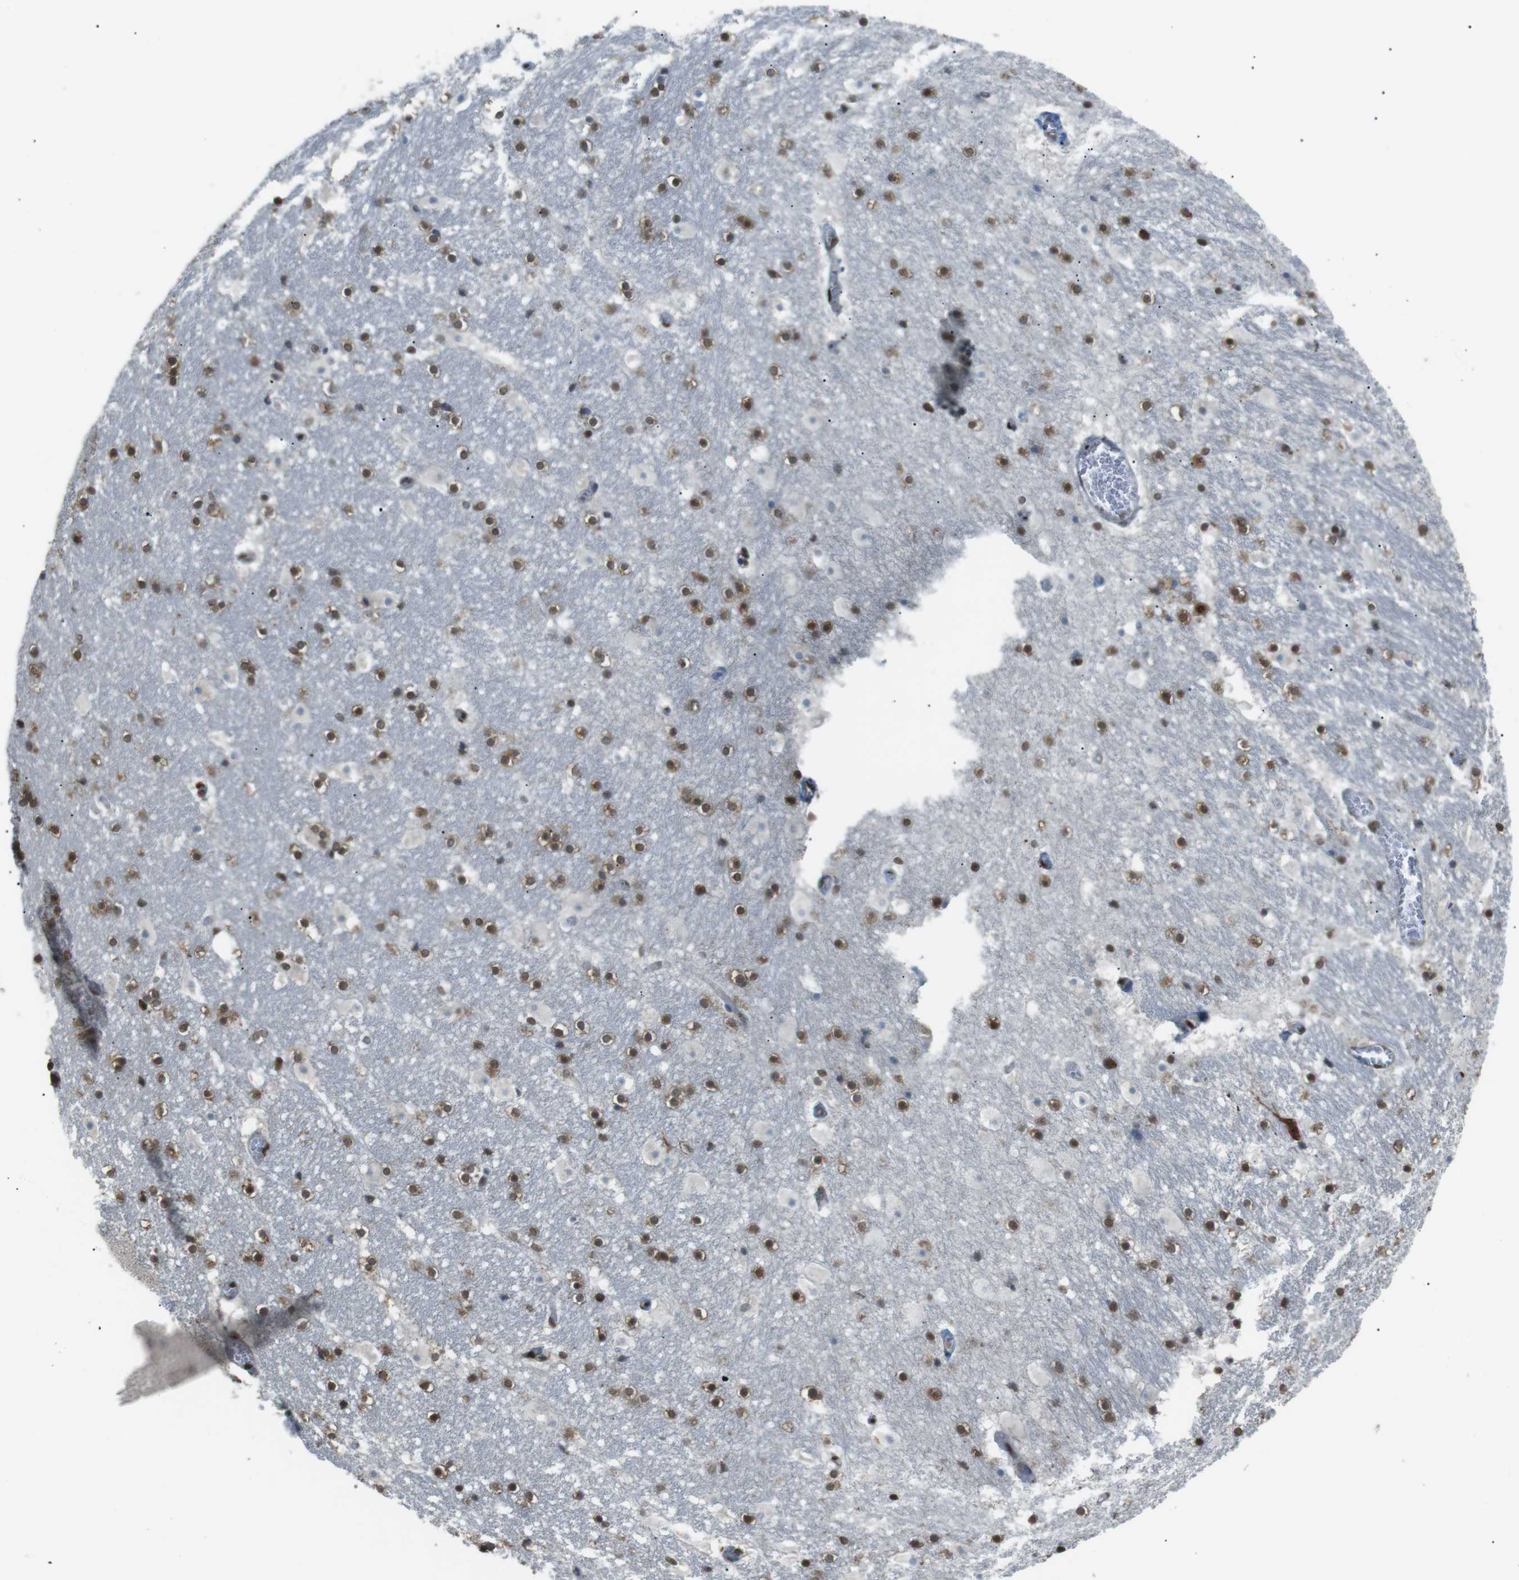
{"staining": {"intensity": "moderate", "quantity": "25%-75%", "location": "cytoplasmic/membranous,nuclear"}, "tissue": "hippocampus", "cell_type": "Glial cells", "image_type": "normal", "snomed": [{"axis": "morphology", "description": "Normal tissue, NOS"}, {"axis": "topography", "description": "Hippocampus"}], "caption": "DAB (3,3'-diaminobenzidine) immunohistochemical staining of benign human hippocampus demonstrates moderate cytoplasmic/membranous,nuclear protein staining in about 25%-75% of glial cells.", "gene": "SRPK2", "patient": {"sex": "male", "age": 45}}